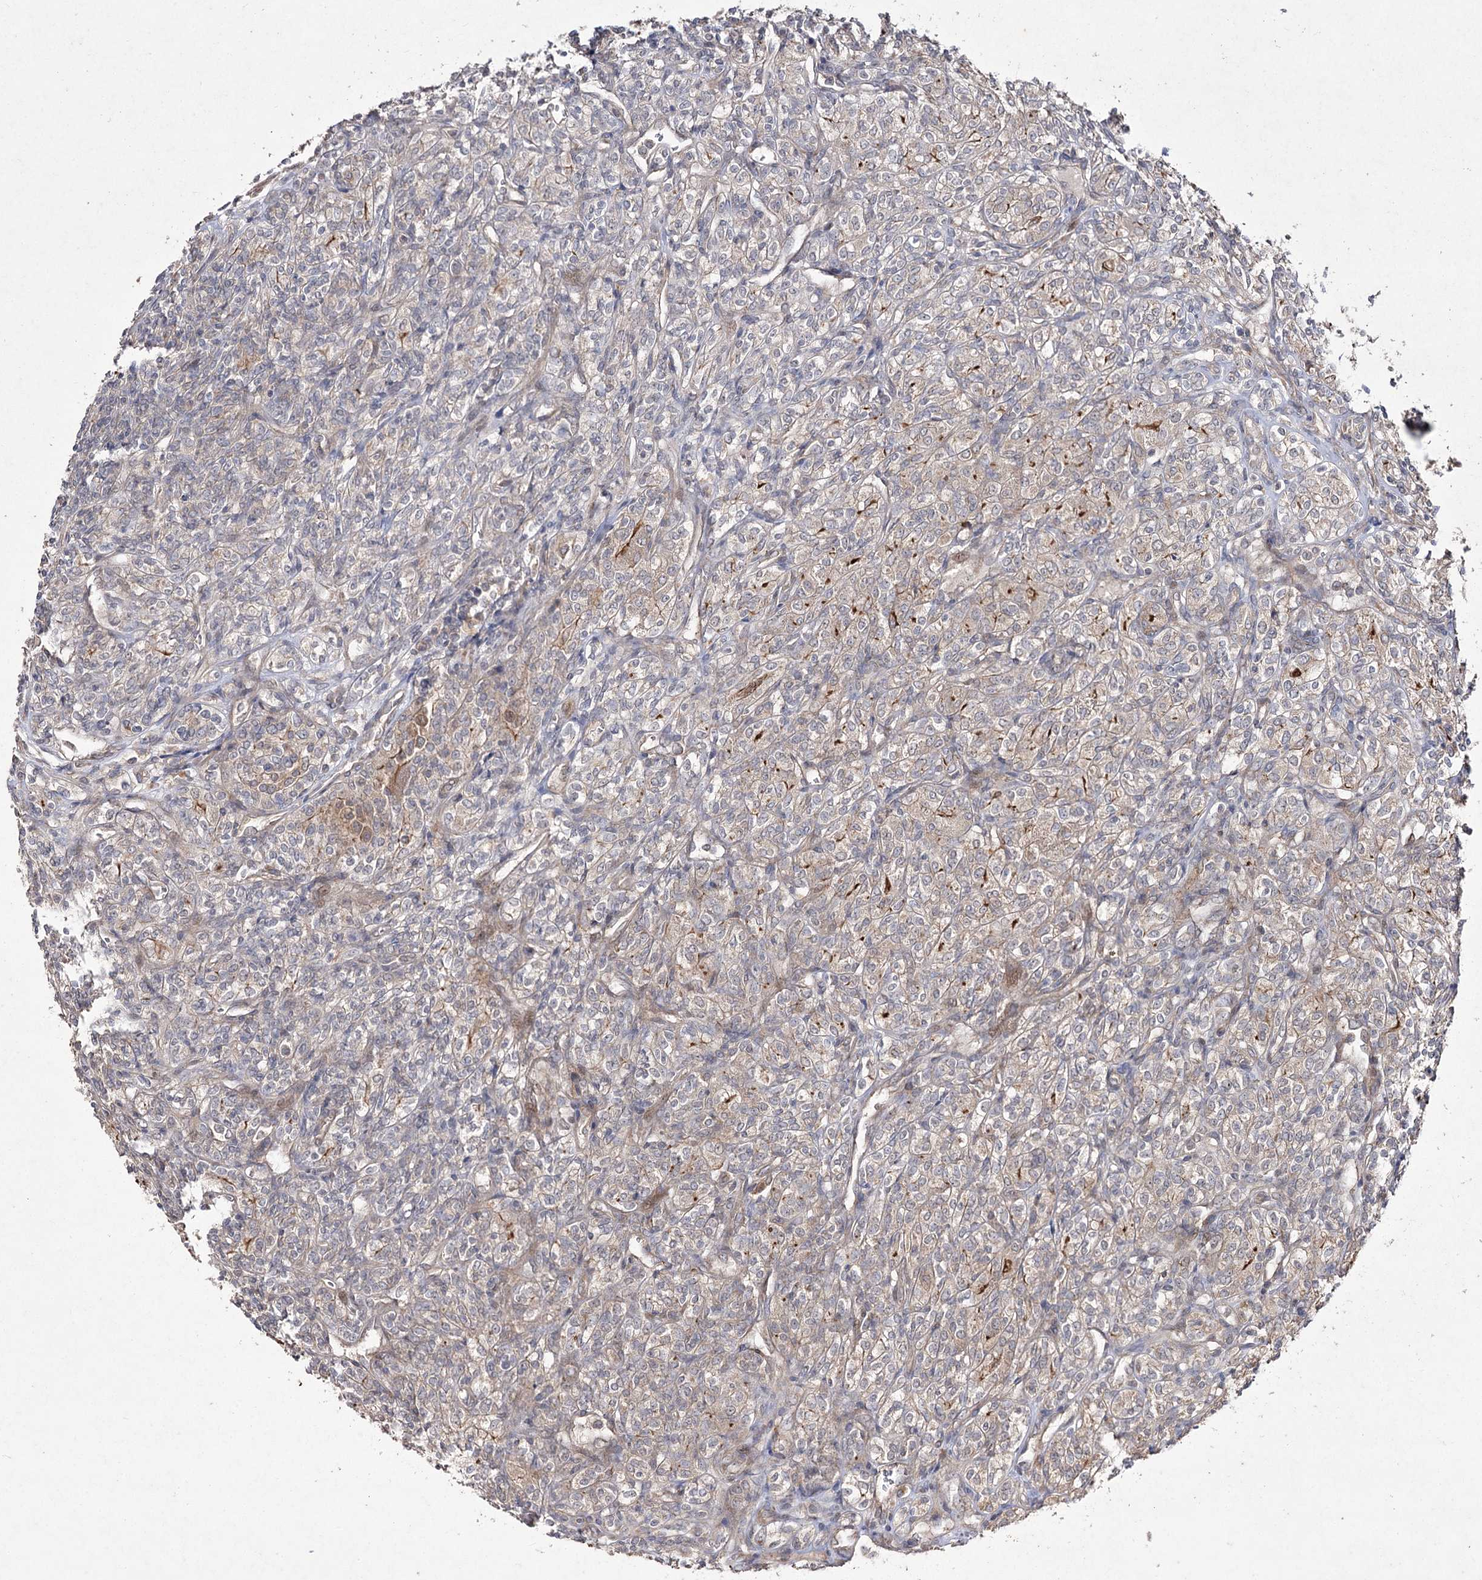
{"staining": {"intensity": "moderate", "quantity": "<25%", "location": "cytoplasmic/membranous"}, "tissue": "renal cancer", "cell_type": "Tumor cells", "image_type": "cancer", "snomed": [{"axis": "morphology", "description": "Adenocarcinoma, NOS"}, {"axis": "topography", "description": "Kidney"}], "caption": "Tumor cells display low levels of moderate cytoplasmic/membranous positivity in approximately <25% of cells in human renal cancer. Using DAB (3,3'-diaminobenzidine) (brown) and hematoxylin (blue) stains, captured at high magnification using brightfield microscopy.", "gene": "FANCL", "patient": {"sex": "male", "age": 77}}